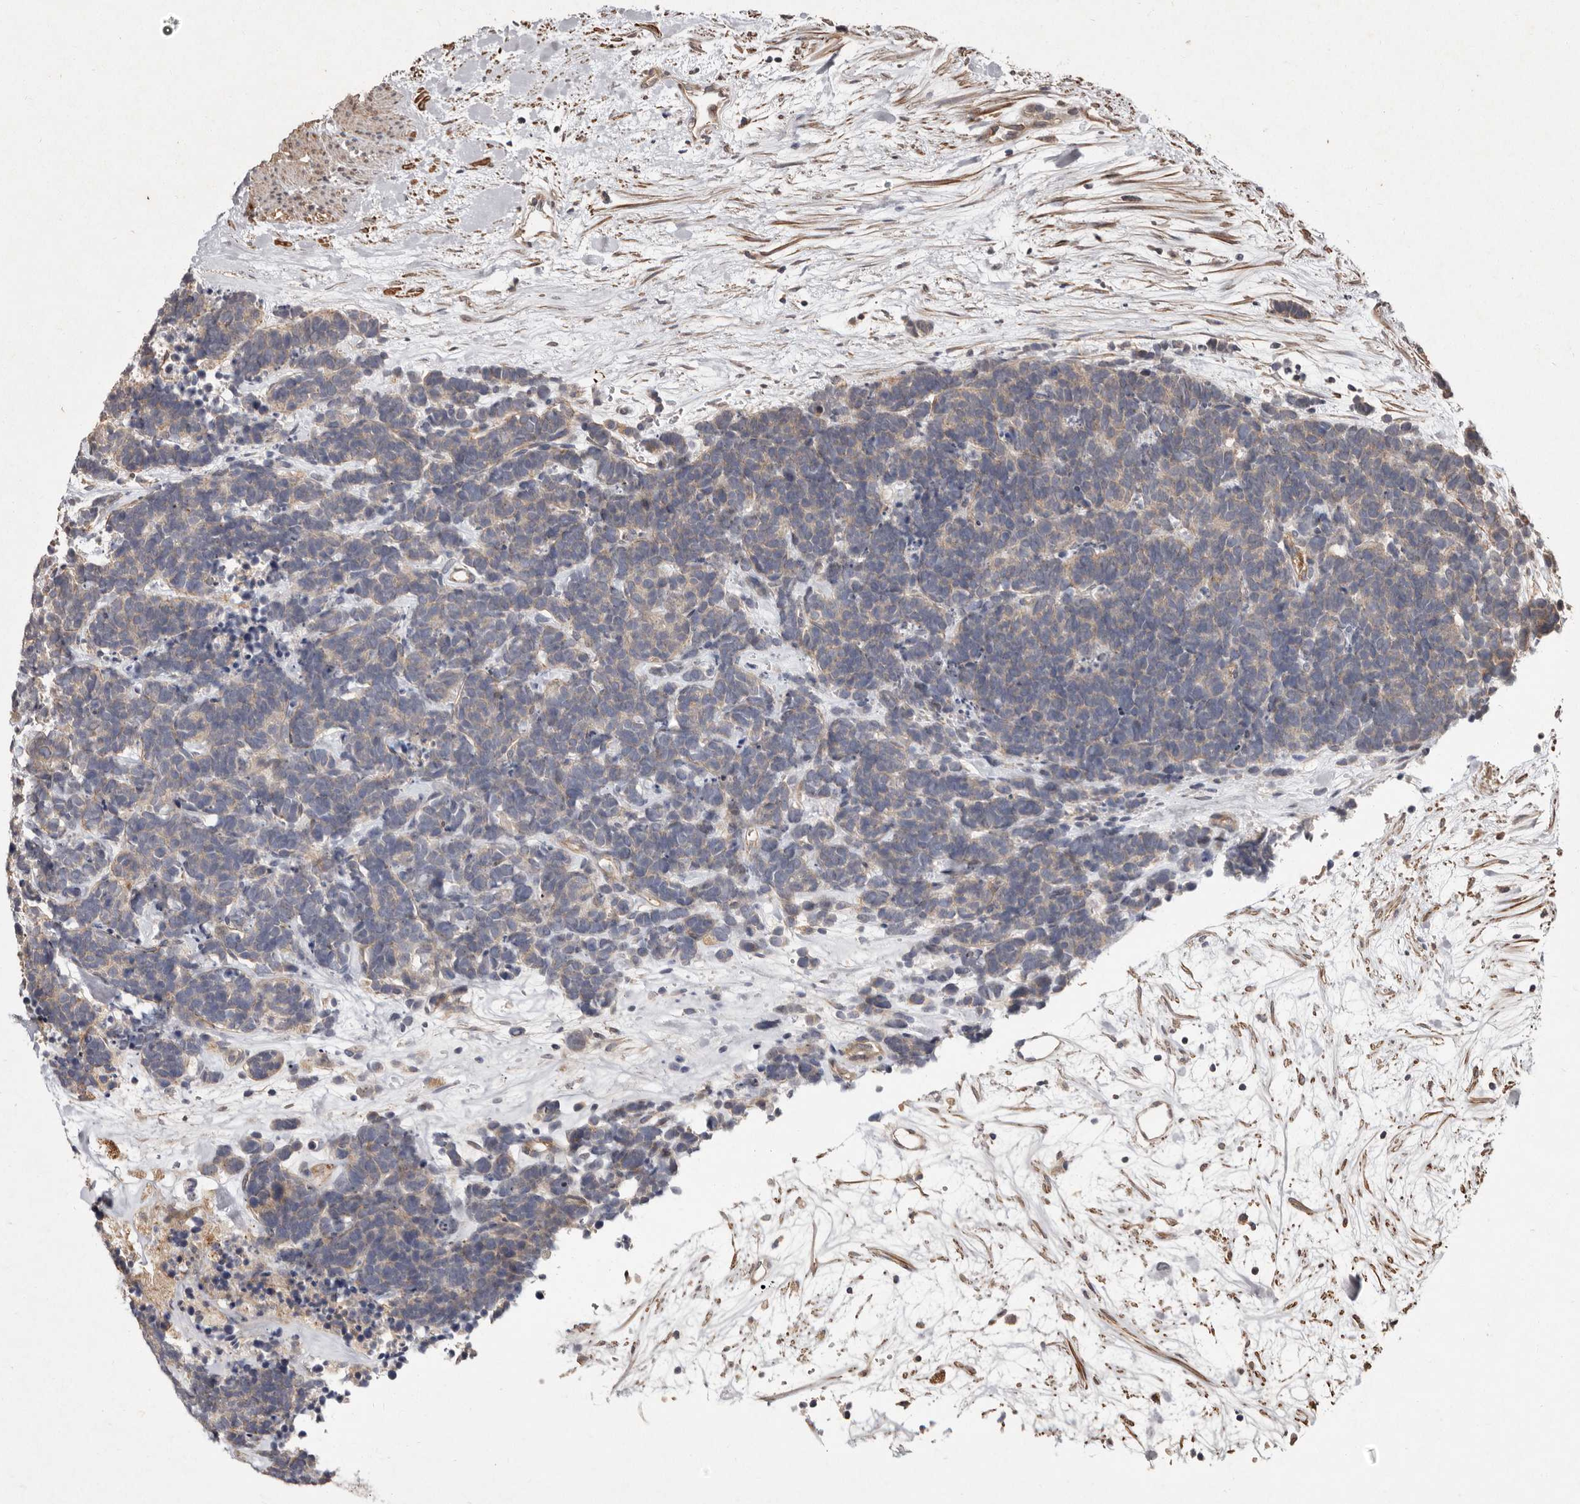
{"staining": {"intensity": "weak", "quantity": "<25%", "location": "cytoplasmic/membranous"}, "tissue": "carcinoid", "cell_type": "Tumor cells", "image_type": "cancer", "snomed": [{"axis": "morphology", "description": "Carcinoma, NOS"}, {"axis": "morphology", "description": "Carcinoid, malignant, NOS"}, {"axis": "topography", "description": "Urinary bladder"}], "caption": "This micrograph is of carcinoid (malignant) stained with immunohistochemistry (IHC) to label a protein in brown with the nuclei are counter-stained blue. There is no positivity in tumor cells.", "gene": "SEMA3A", "patient": {"sex": "male", "age": 57}}